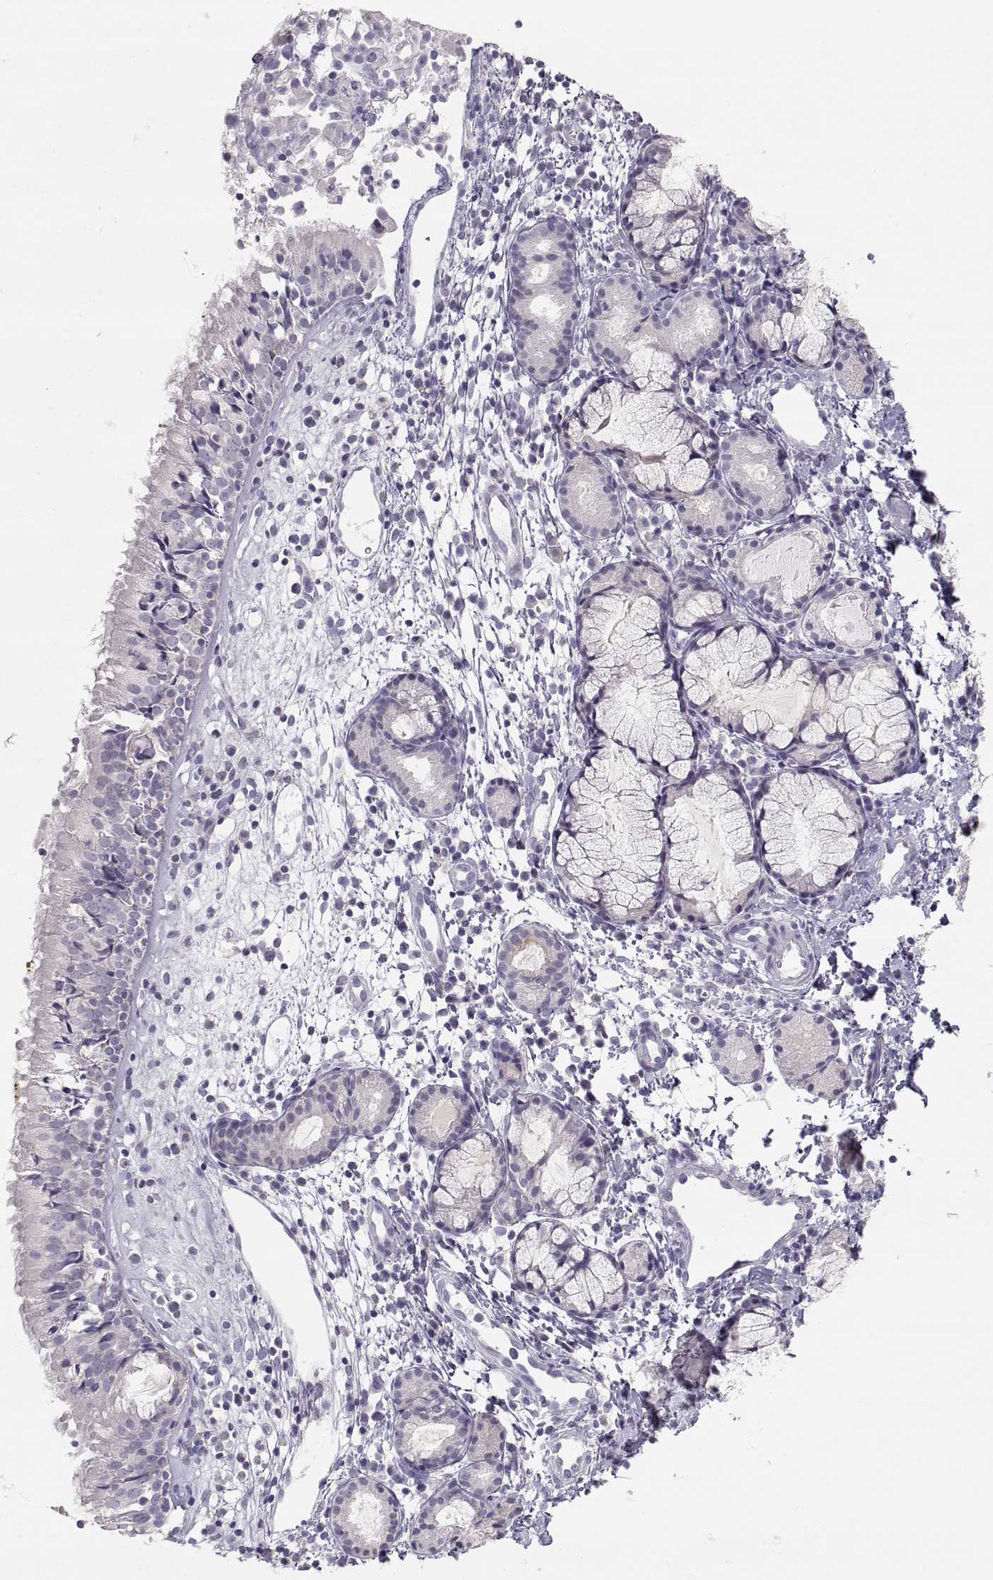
{"staining": {"intensity": "negative", "quantity": "none", "location": "none"}, "tissue": "nasopharynx", "cell_type": "Respiratory epithelial cells", "image_type": "normal", "snomed": [{"axis": "morphology", "description": "Normal tissue, NOS"}, {"axis": "topography", "description": "Nasopharynx"}], "caption": "Immunohistochemistry (IHC) of benign nasopharynx displays no staining in respiratory epithelial cells.", "gene": "LEPR", "patient": {"sex": "male", "age": 9}}